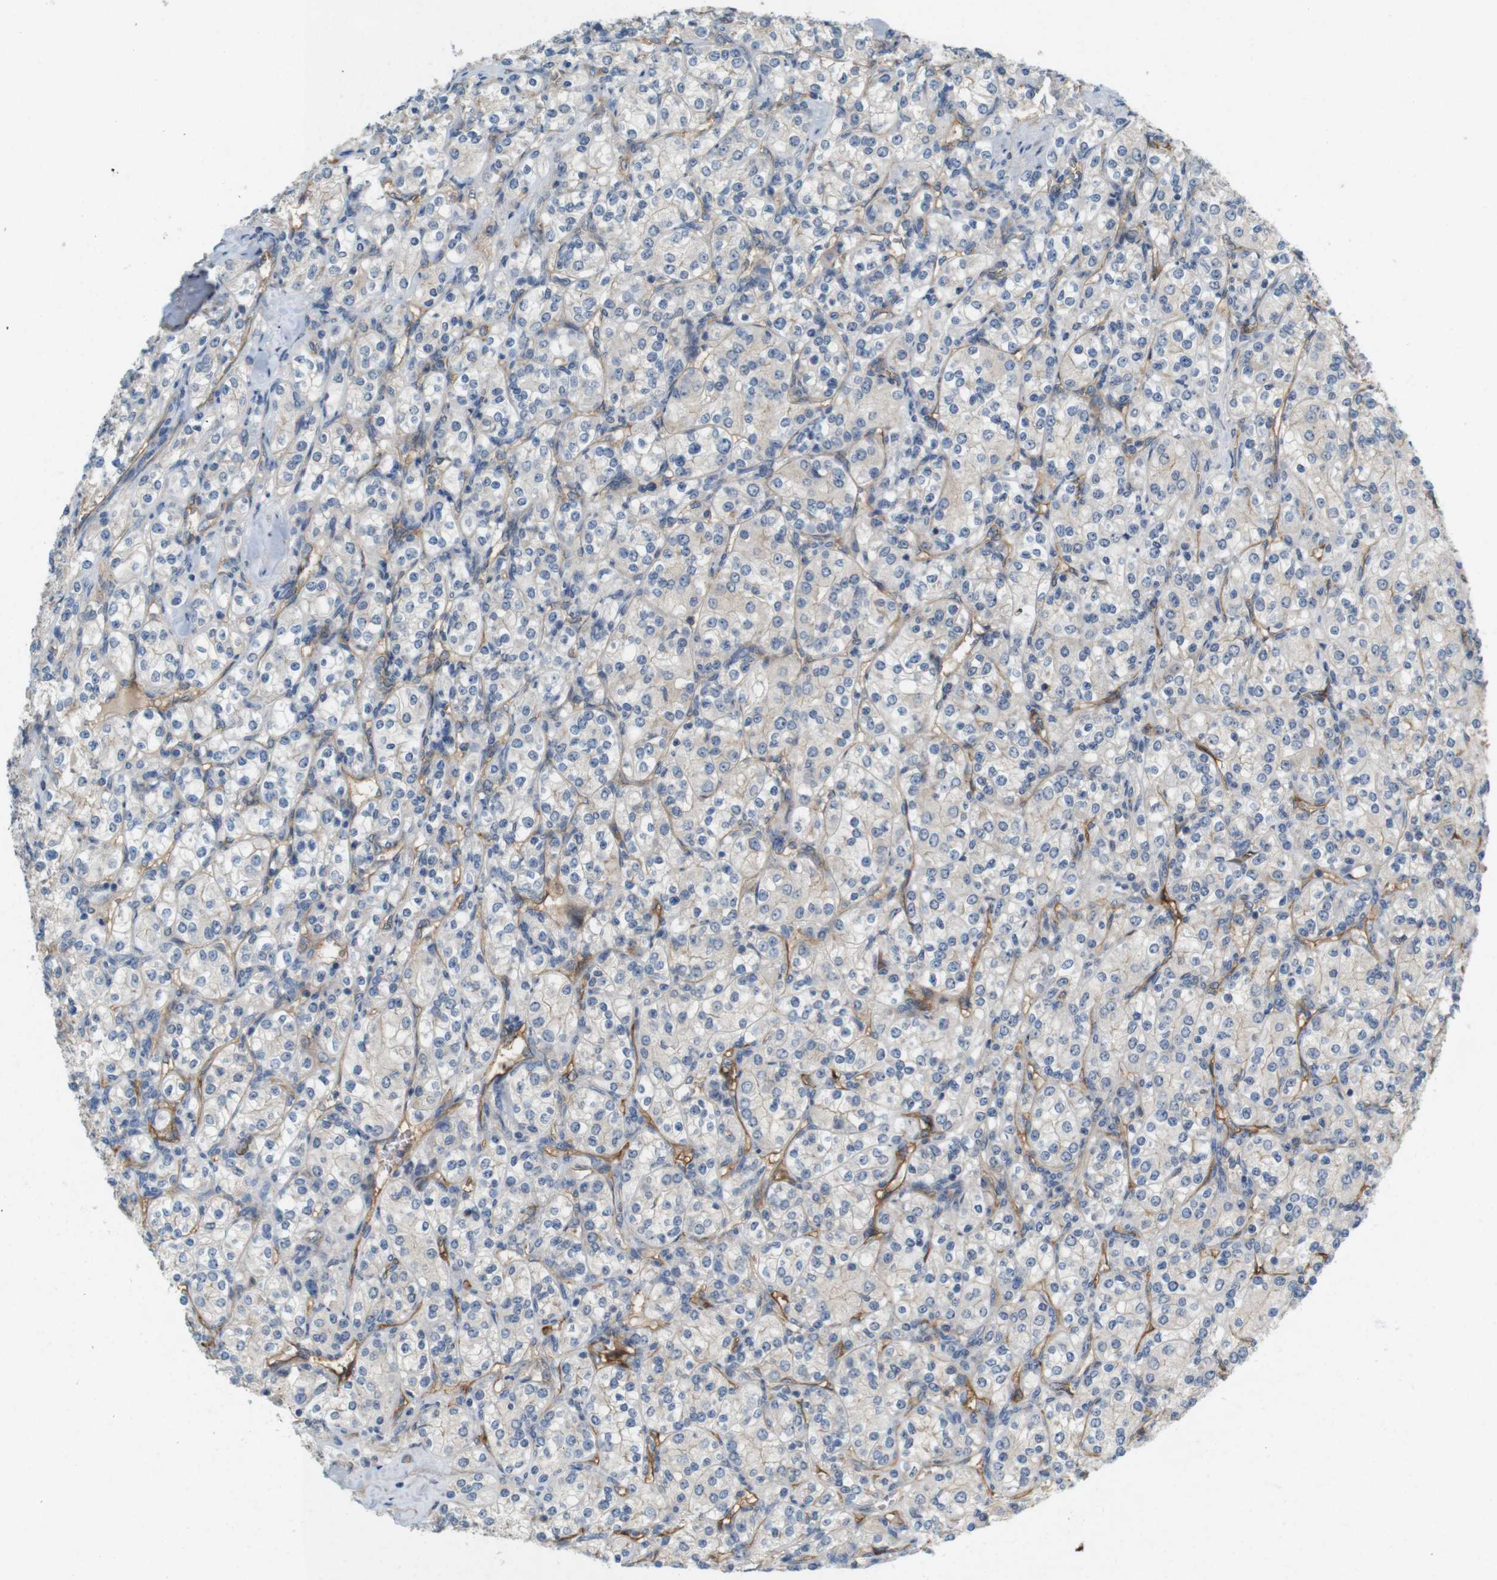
{"staining": {"intensity": "weak", "quantity": "<25%", "location": "cytoplasmic/membranous"}, "tissue": "renal cancer", "cell_type": "Tumor cells", "image_type": "cancer", "snomed": [{"axis": "morphology", "description": "Adenocarcinoma, NOS"}, {"axis": "topography", "description": "Kidney"}], "caption": "Protein analysis of adenocarcinoma (renal) shows no significant staining in tumor cells.", "gene": "PVR", "patient": {"sex": "male", "age": 77}}